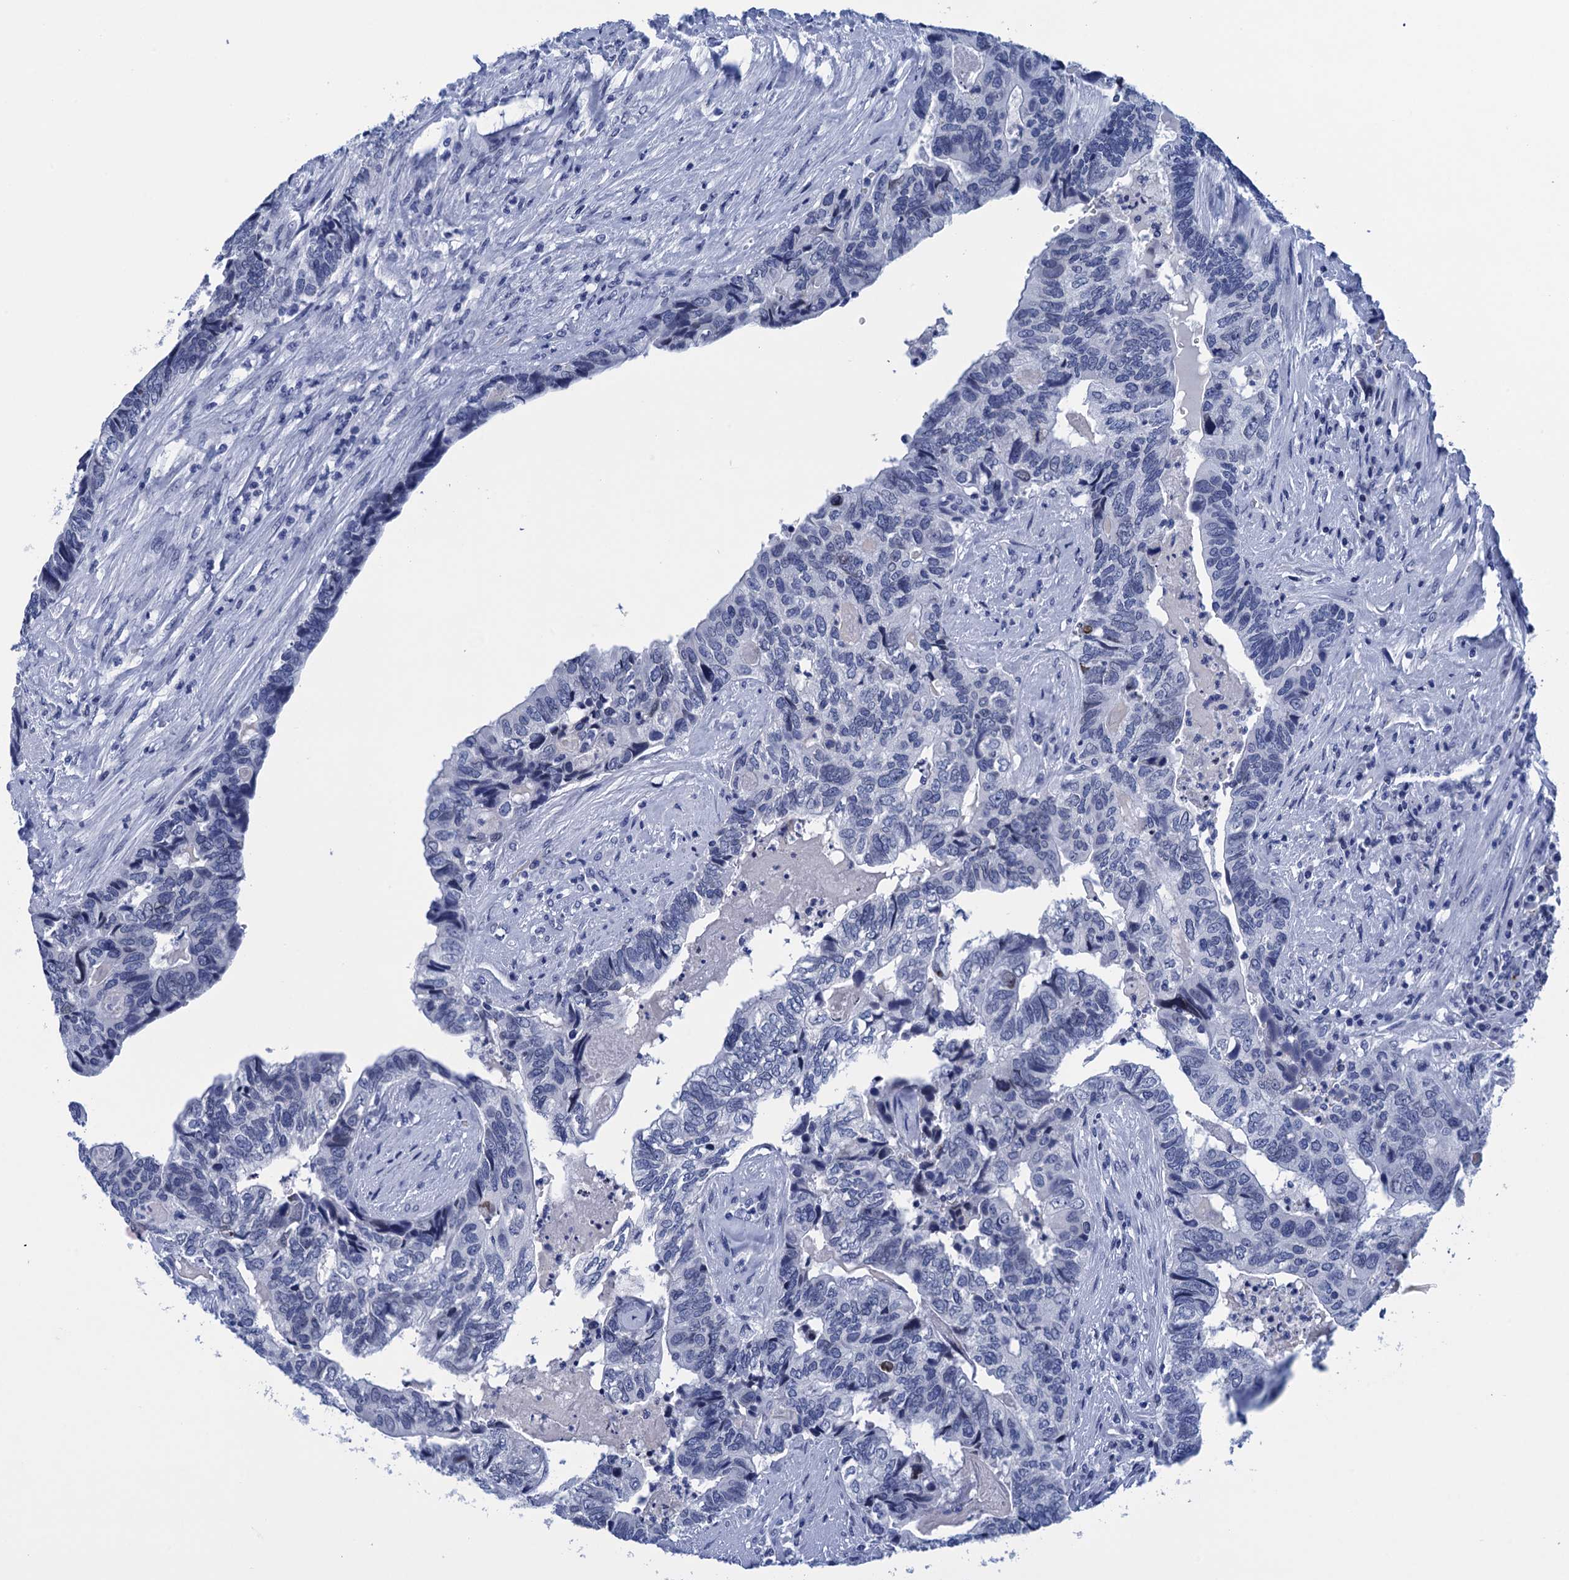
{"staining": {"intensity": "negative", "quantity": "none", "location": "none"}, "tissue": "colorectal cancer", "cell_type": "Tumor cells", "image_type": "cancer", "snomed": [{"axis": "morphology", "description": "Adenocarcinoma, NOS"}, {"axis": "topography", "description": "Colon"}], "caption": "The micrograph exhibits no staining of tumor cells in adenocarcinoma (colorectal).", "gene": "METTL25", "patient": {"sex": "female", "age": 67}}